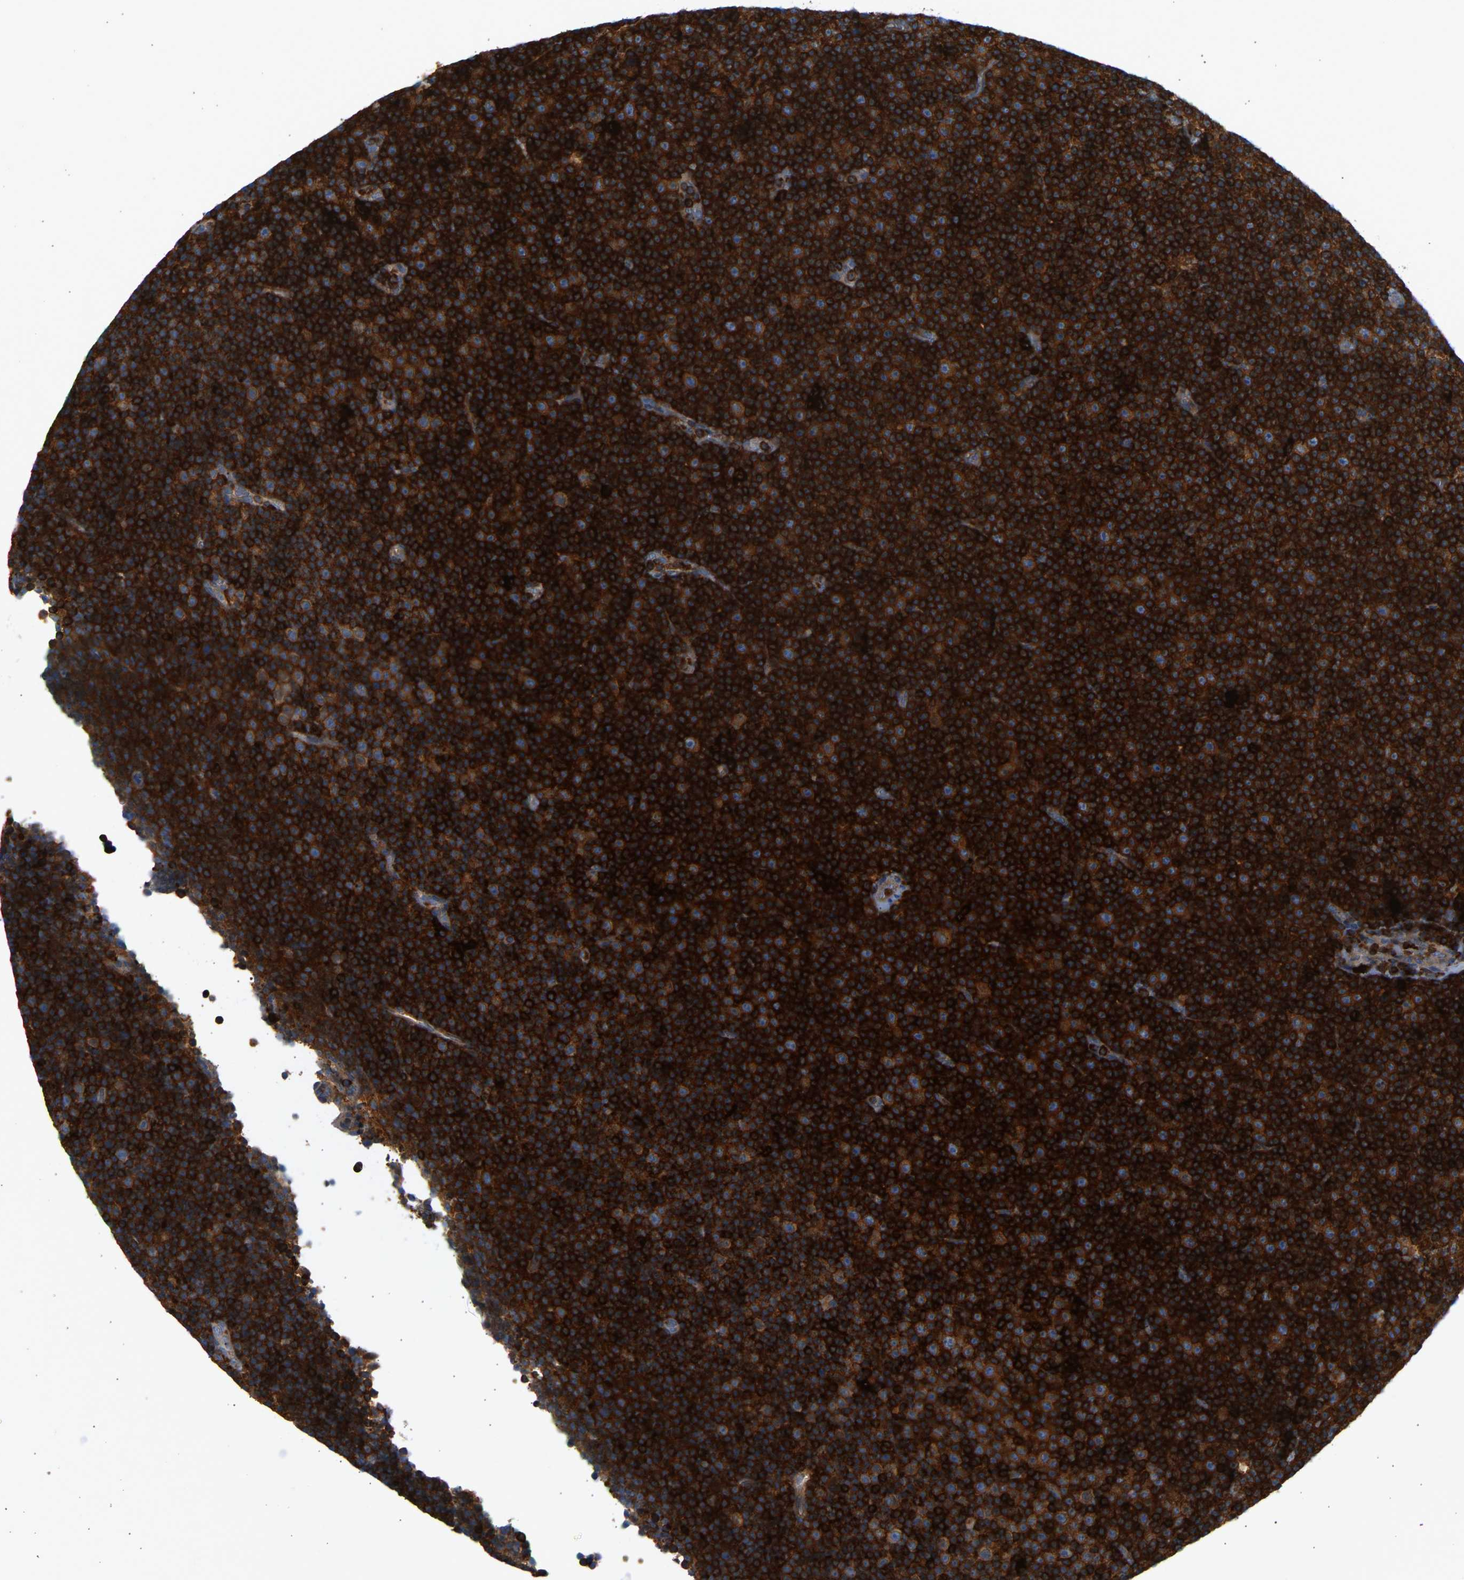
{"staining": {"intensity": "strong", "quantity": ">75%", "location": "cytoplasmic/membranous"}, "tissue": "lymphoma", "cell_type": "Tumor cells", "image_type": "cancer", "snomed": [{"axis": "morphology", "description": "Malignant lymphoma, non-Hodgkin's type, Low grade"}, {"axis": "topography", "description": "Lymph node"}], "caption": "Protein expression analysis of human low-grade malignant lymphoma, non-Hodgkin's type reveals strong cytoplasmic/membranous staining in about >75% of tumor cells.", "gene": "FNBP1", "patient": {"sex": "female", "age": 67}}